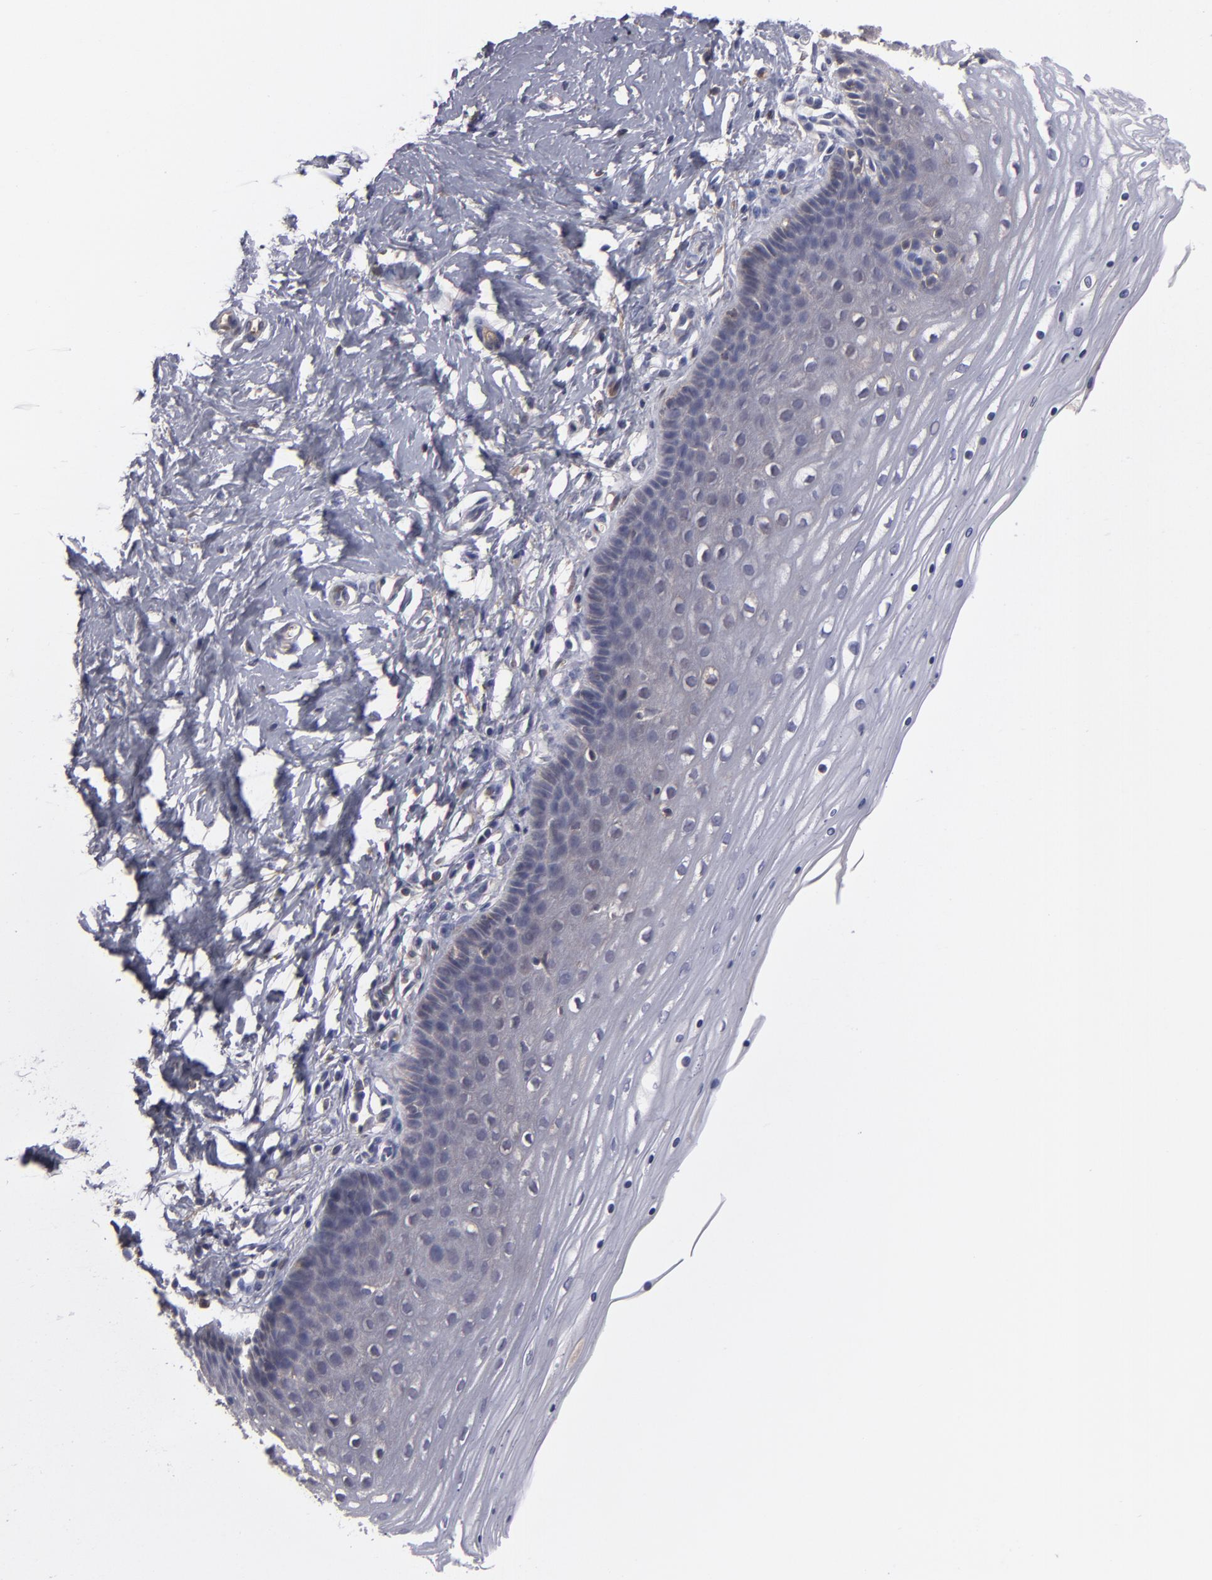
{"staining": {"intensity": "negative", "quantity": "none", "location": "none"}, "tissue": "cervix", "cell_type": "Glandular cells", "image_type": "normal", "snomed": [{"axis": "morphology", "description": "Normal tissue, NOS"}, {"axis": "topography", "description": "Cervix"}], "caption": "Immunohistochemistry histopathology image of unremarkable cervix: human cervix stained with DAB reveals no significant protein positivity in glandular cells. (Immunohistochemistry, brightfield microscopy, high magnification).", "gene": "ITIH4", "patient": {"sex": "female", "age": 39}}